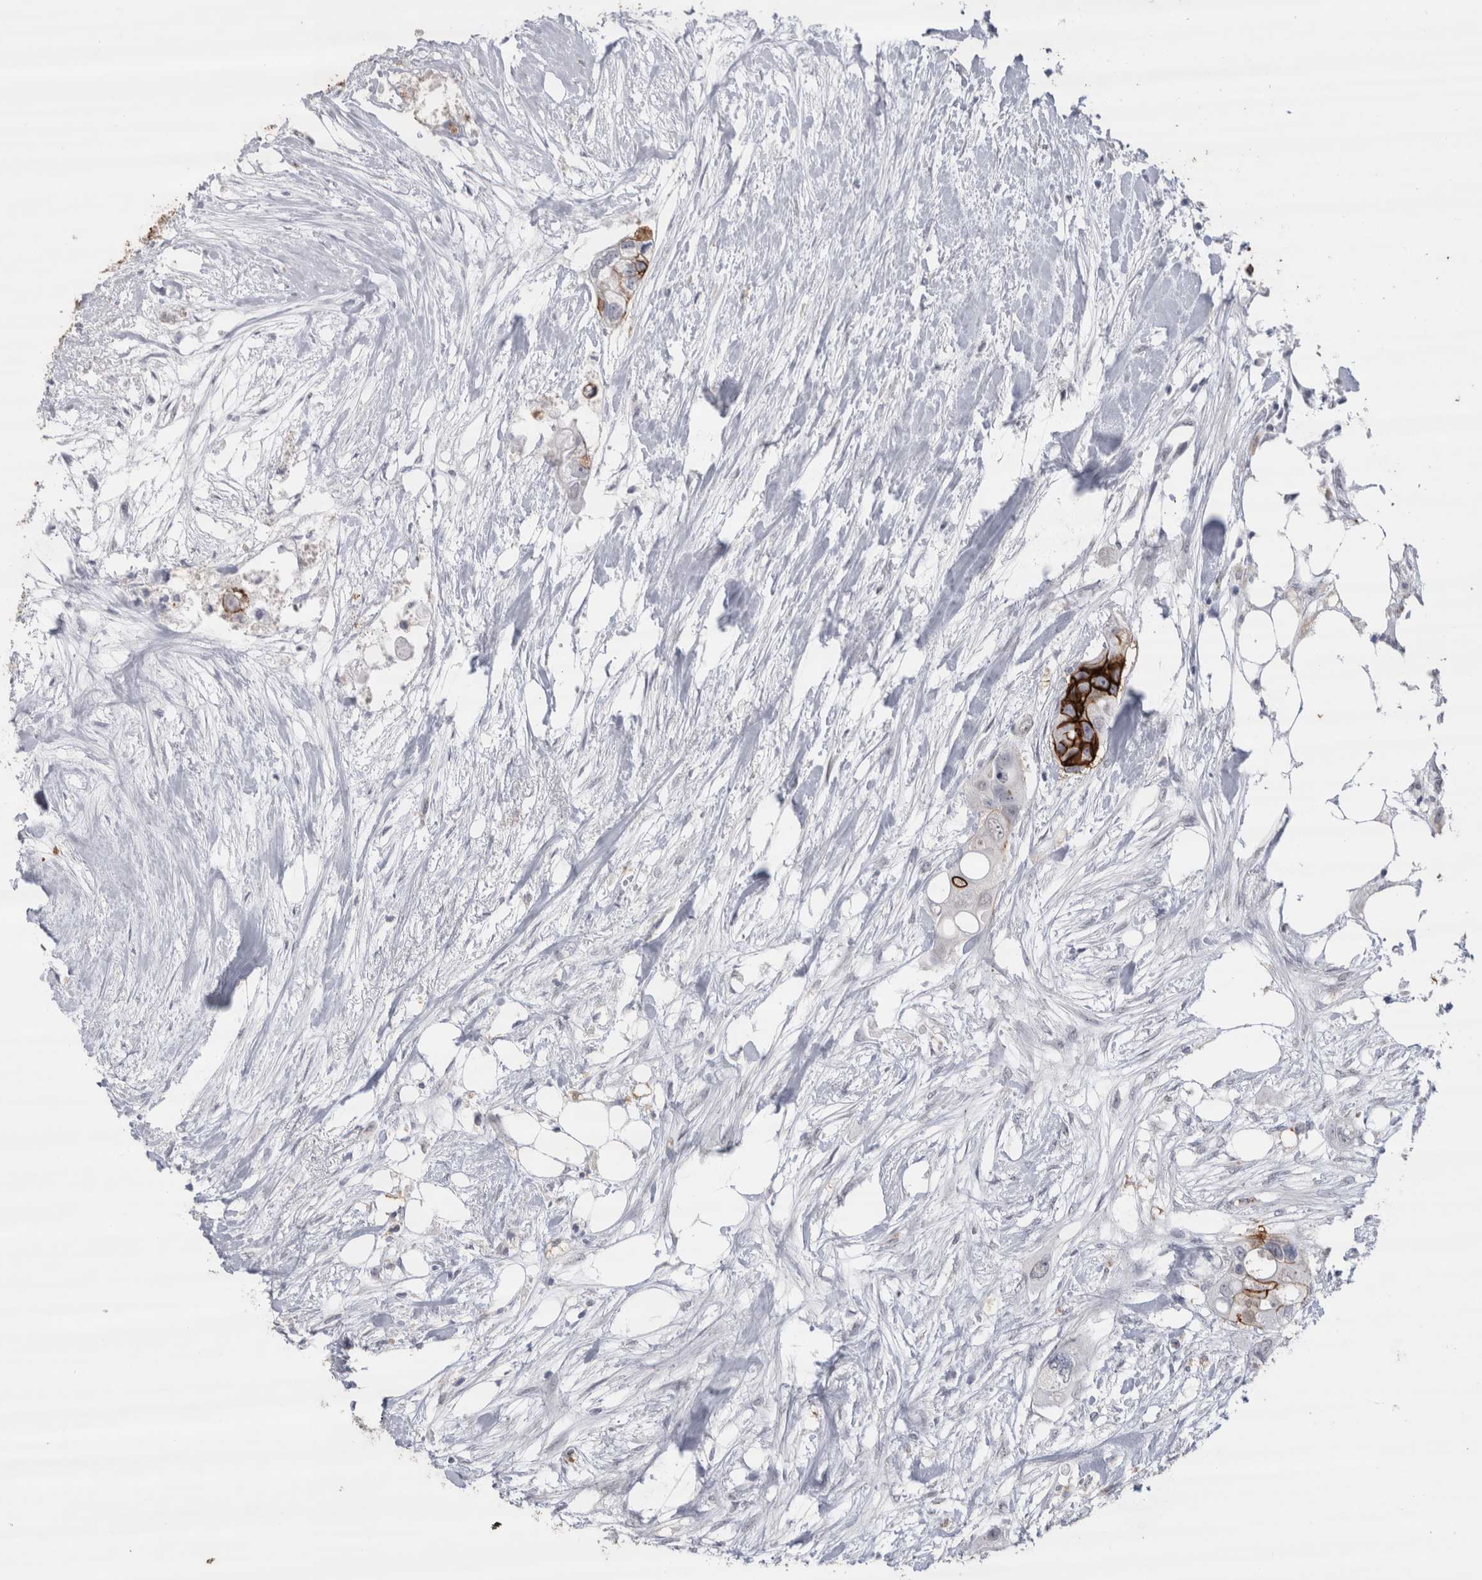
{"staining": {"intensity": "strong", "quantity": ">75%", "location": "cytoplasmic/membranous"}, "tissue": "colorectal cancer", "cell_type": "Tumor cells", "image_type": "cancer", "snomed": [{"axis": "morphology", "description": "Adenocarcinoma, NOS"}, {"axis": "topography", "description": "Colon"}], "caption": "There is high levels of strong cytoplasmic/membranous positivity in tumor cells of colorectal cancer, as demonstrated by immunohistochemical staining (brown color).", "gene": "CDH17", "patient": {"sex": "female", "age": 57}}